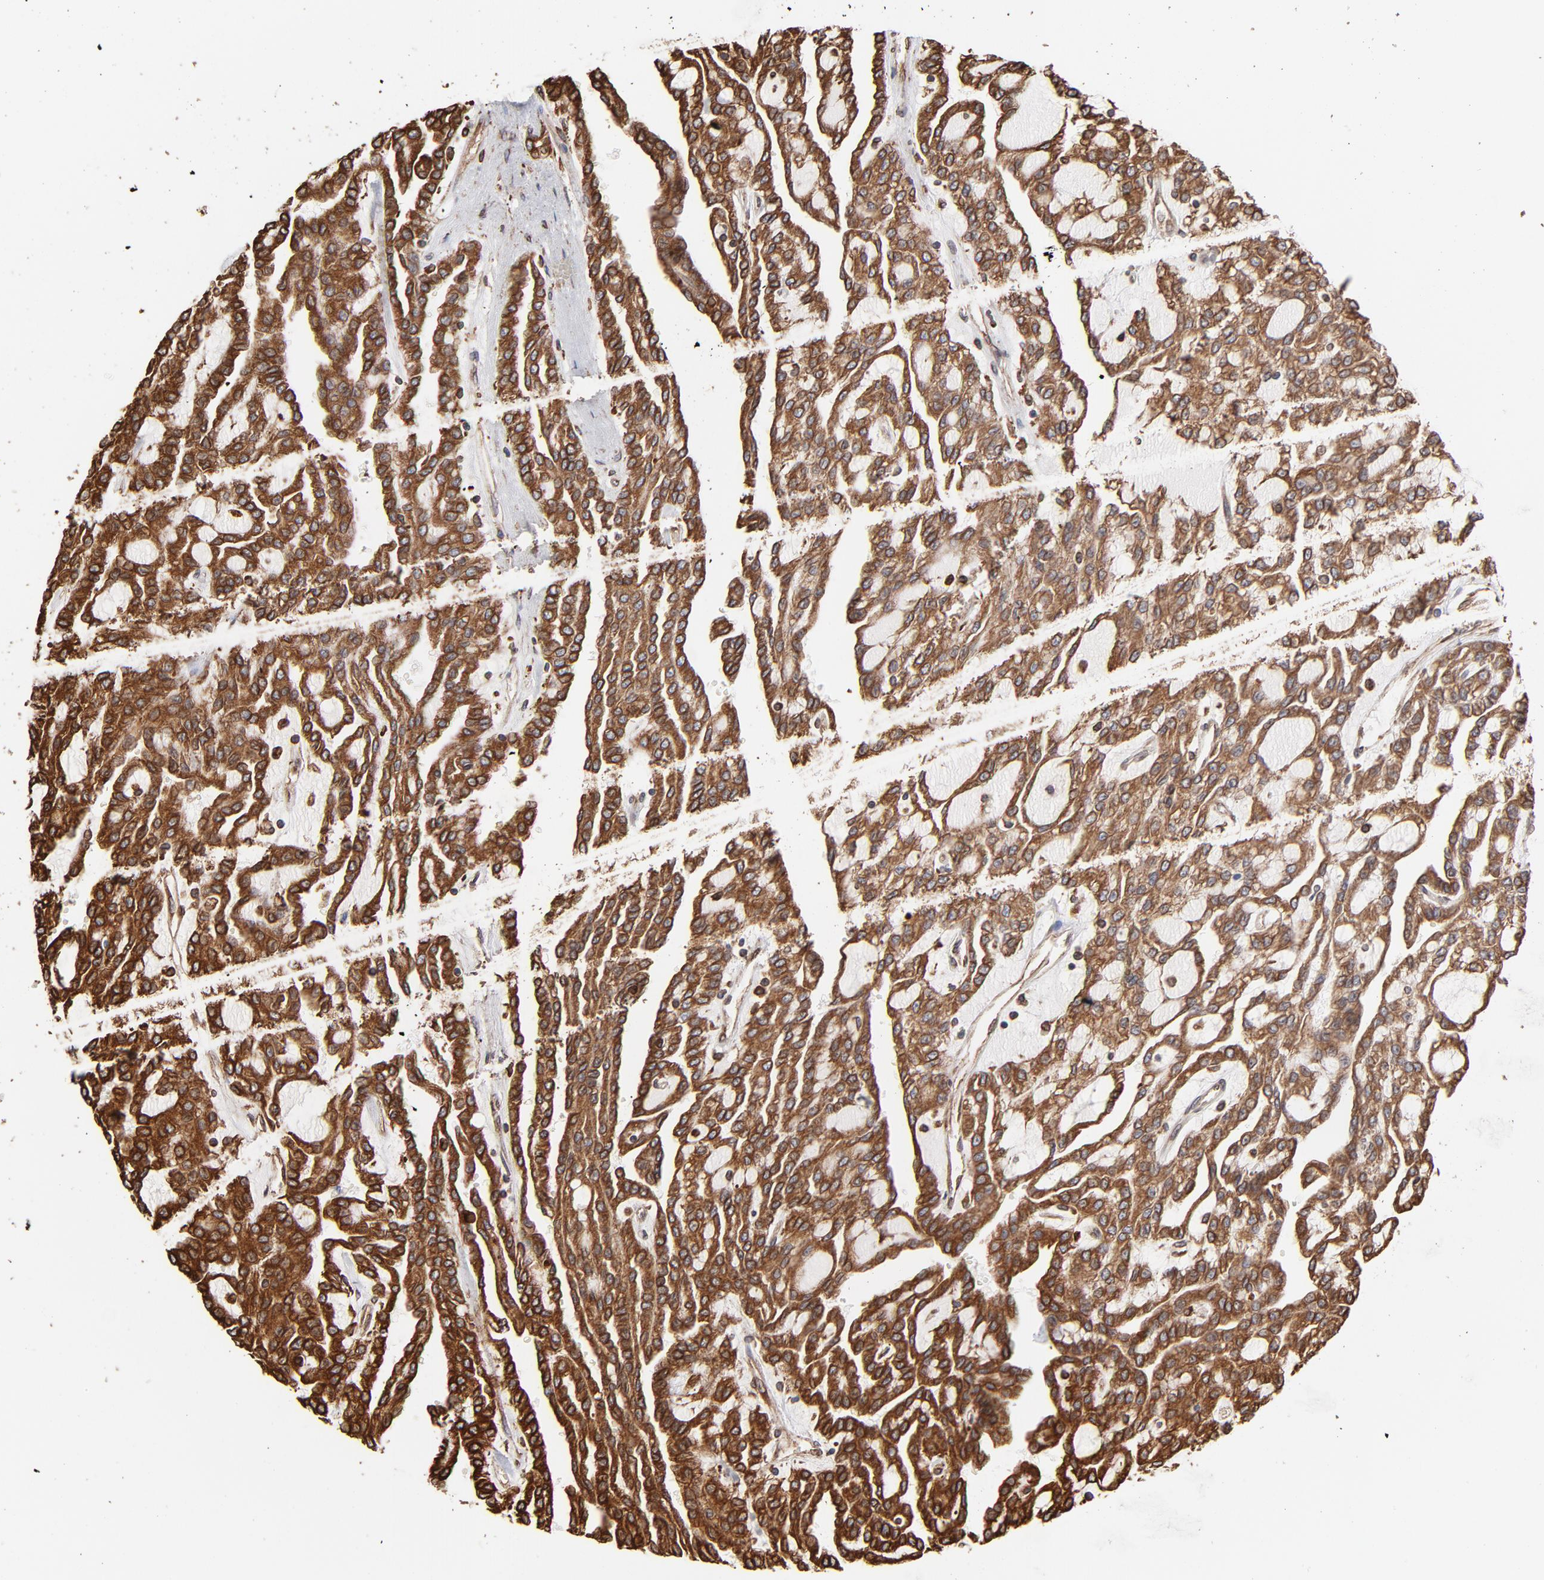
{"staining": {"intensity": "strong", "quantity": ">75%", "location": "cytoplasmic/membranous"}, "tissue": "renal cancer", "cell_type": "Tumor cells", "image_type": "cancer", "snomed": [{"axis": "morphology", "description": "Adenocarcinoma, NOS"}, {"axis": "topography", "description": "Kidney"}], "caption": "Renal cancer (adenocarcinoma) was stained to show a protein in brown. There is high levels of strong cytoplasmic/membranous expression in about >75% of tumor cells.", "gene": "CANX", "patient": {"sex": "male", "age": 63}}